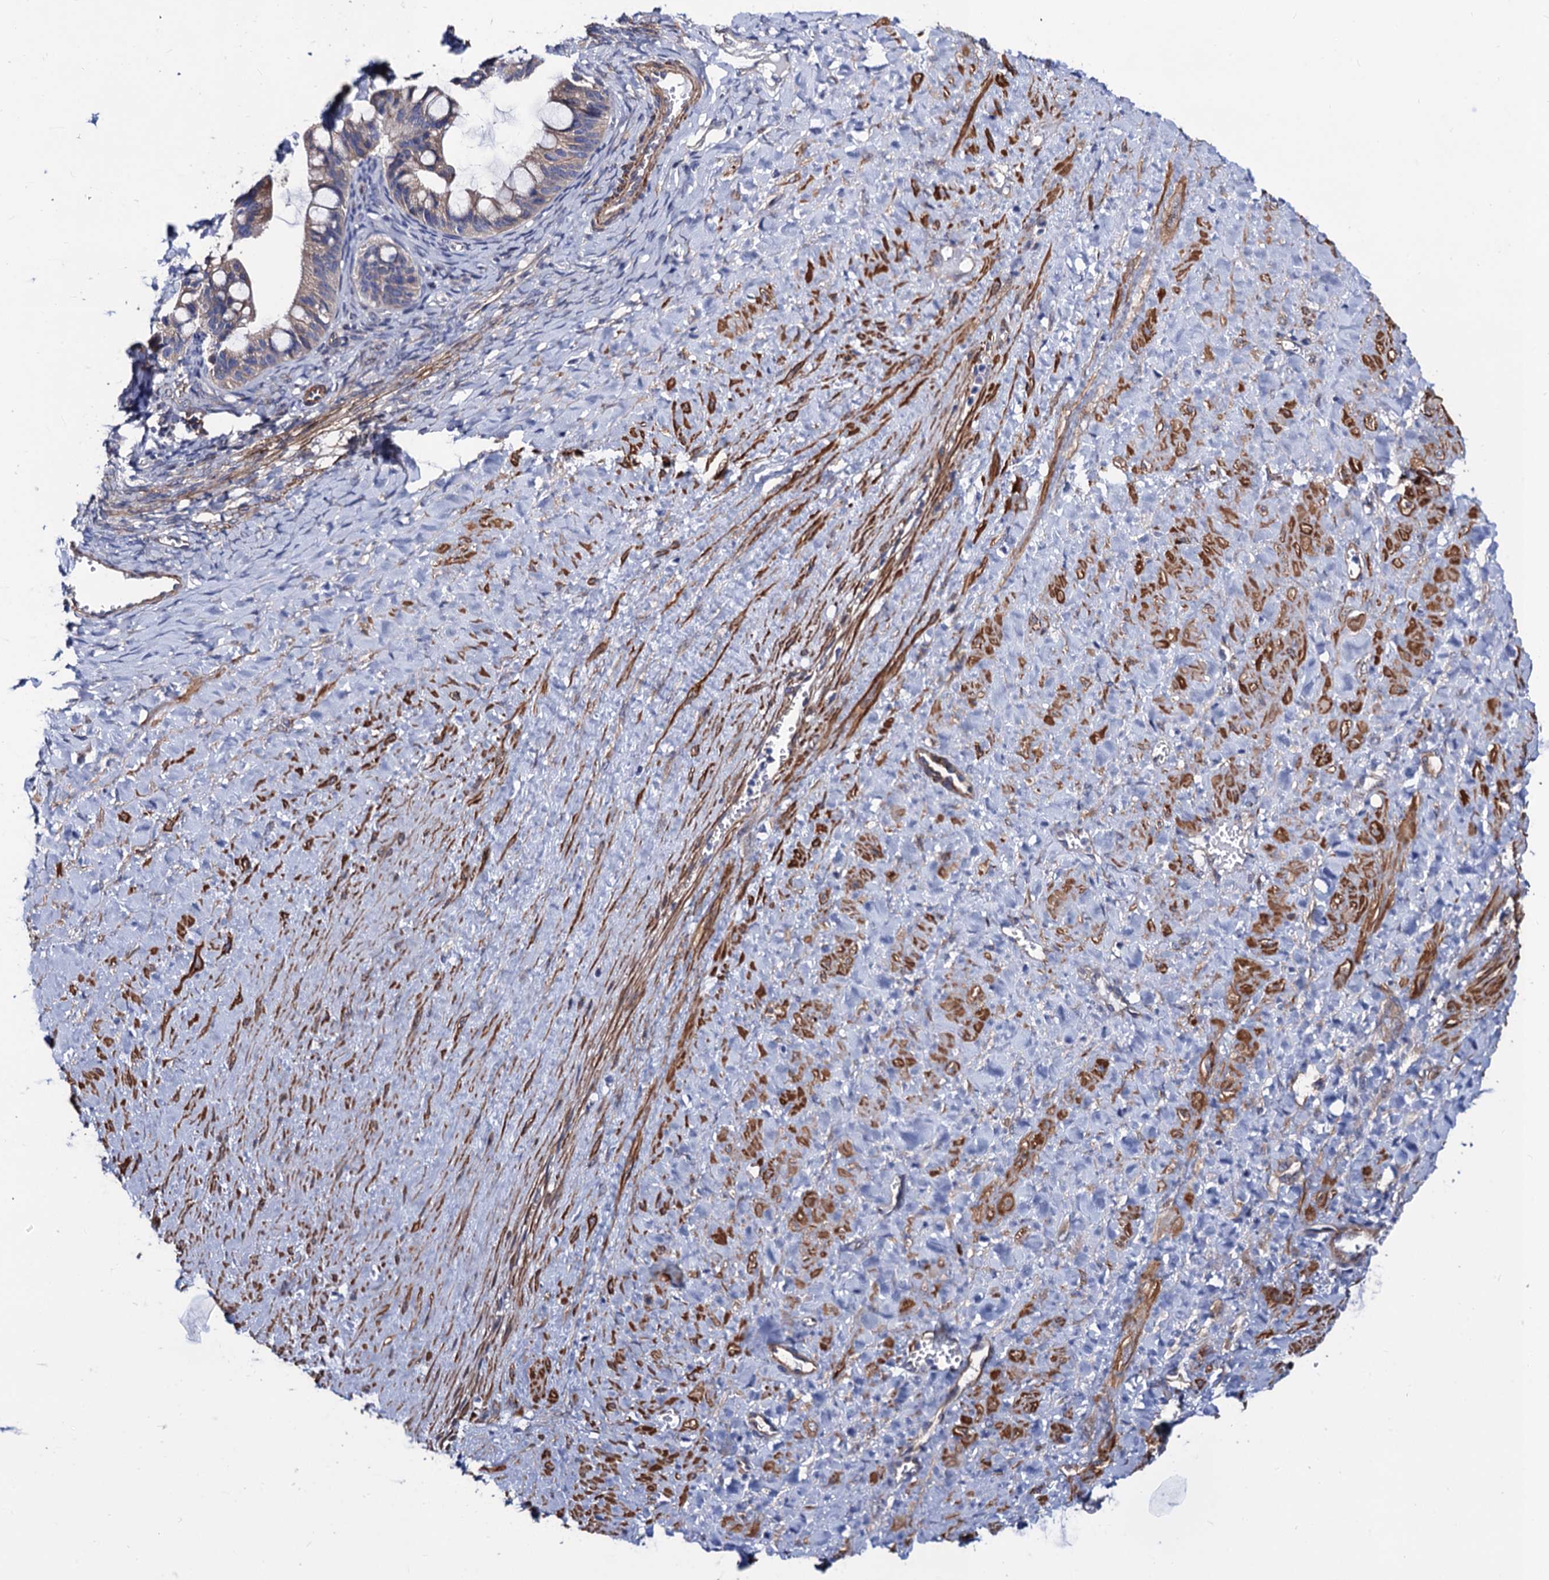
{"staining": {"intensity": "weak", "quantity": ">75%", "location": "cytoplasmic/membranous"}, "tissue": "ovarian cancer", "cell_type": "Tumor cells", "image_type": "cancer", "snomed": [{"axis": "morphology", "description": "Cystadenocarcinoma, mucinous, NOS"}, {"axis": "topography", "description": "Ovary"}], "caption": "Immunohistochemical staining of ovarian mucinous cystadenocarcinoma demonstrates weak cytoplasmic/membranous protein expression in approximately >75% of tumor cells.", "gene": "ZDHHC18", "patient": {"sex": "female", "age": 73}}